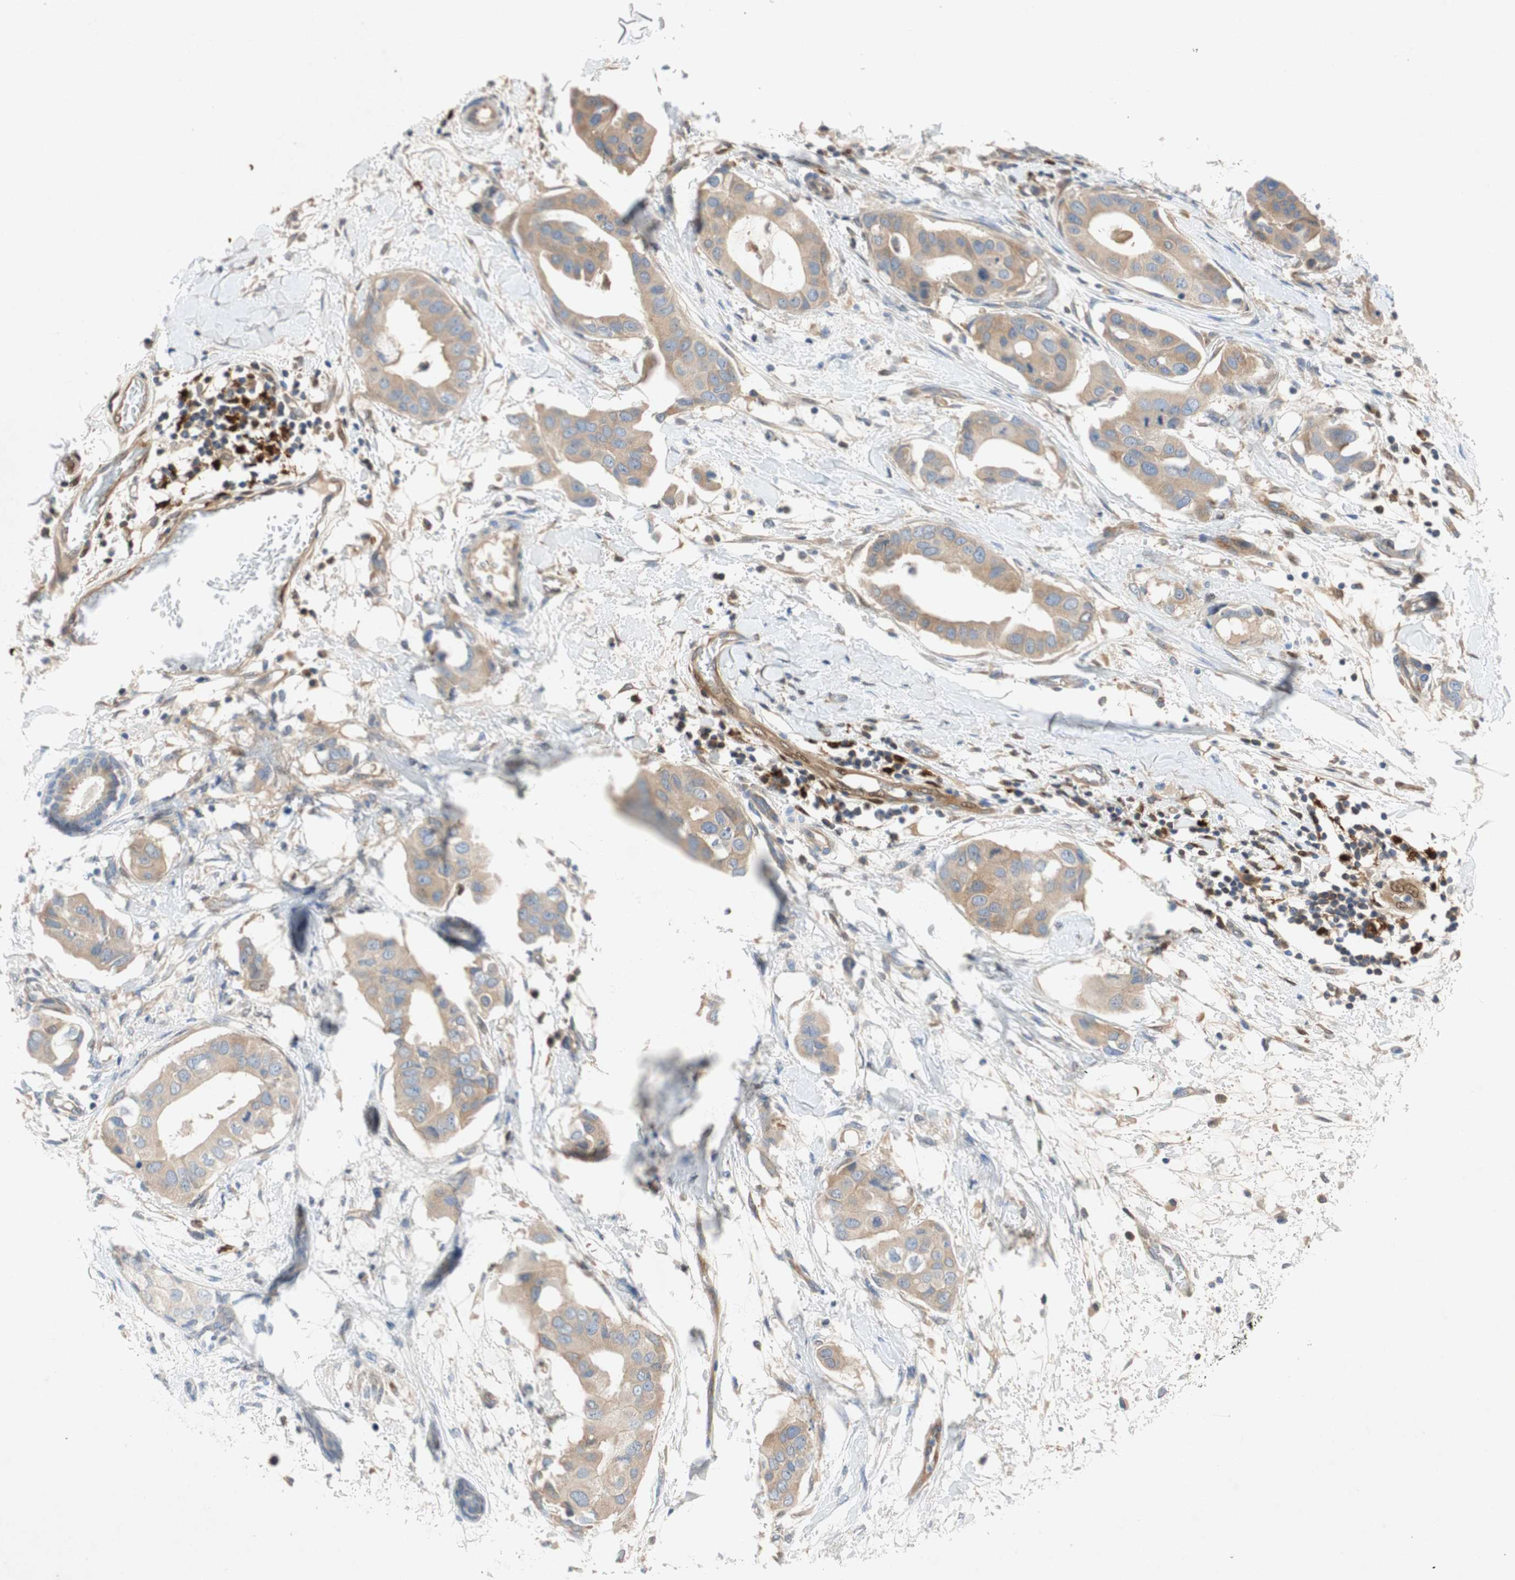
{"staining": {"intensity": "weak", "quantity": ">75%", "location": "cytoplasmic/membranous"}, "tissue": "breast cancer", "cell_type": "Tumor cells", "image_type": "cancer", "snomed": [{"axis": "morphology", "description": "Duct carcinoma"}, {"axis": "topography", "description": "Breast"}], "caption": "IHC staining of breast cancer, which demonstrates low levels of weak cytoplasmic/membranous expression in about >75% of tumor cells indicating weak cytoplasmic/membranous protein staining. The staining was performed using DAB (brown) for protein detection and nuclei were counterstained in hematoxylin (blue).", "gene": "RELB", "patient": {"sex": "female", "age": 40}}